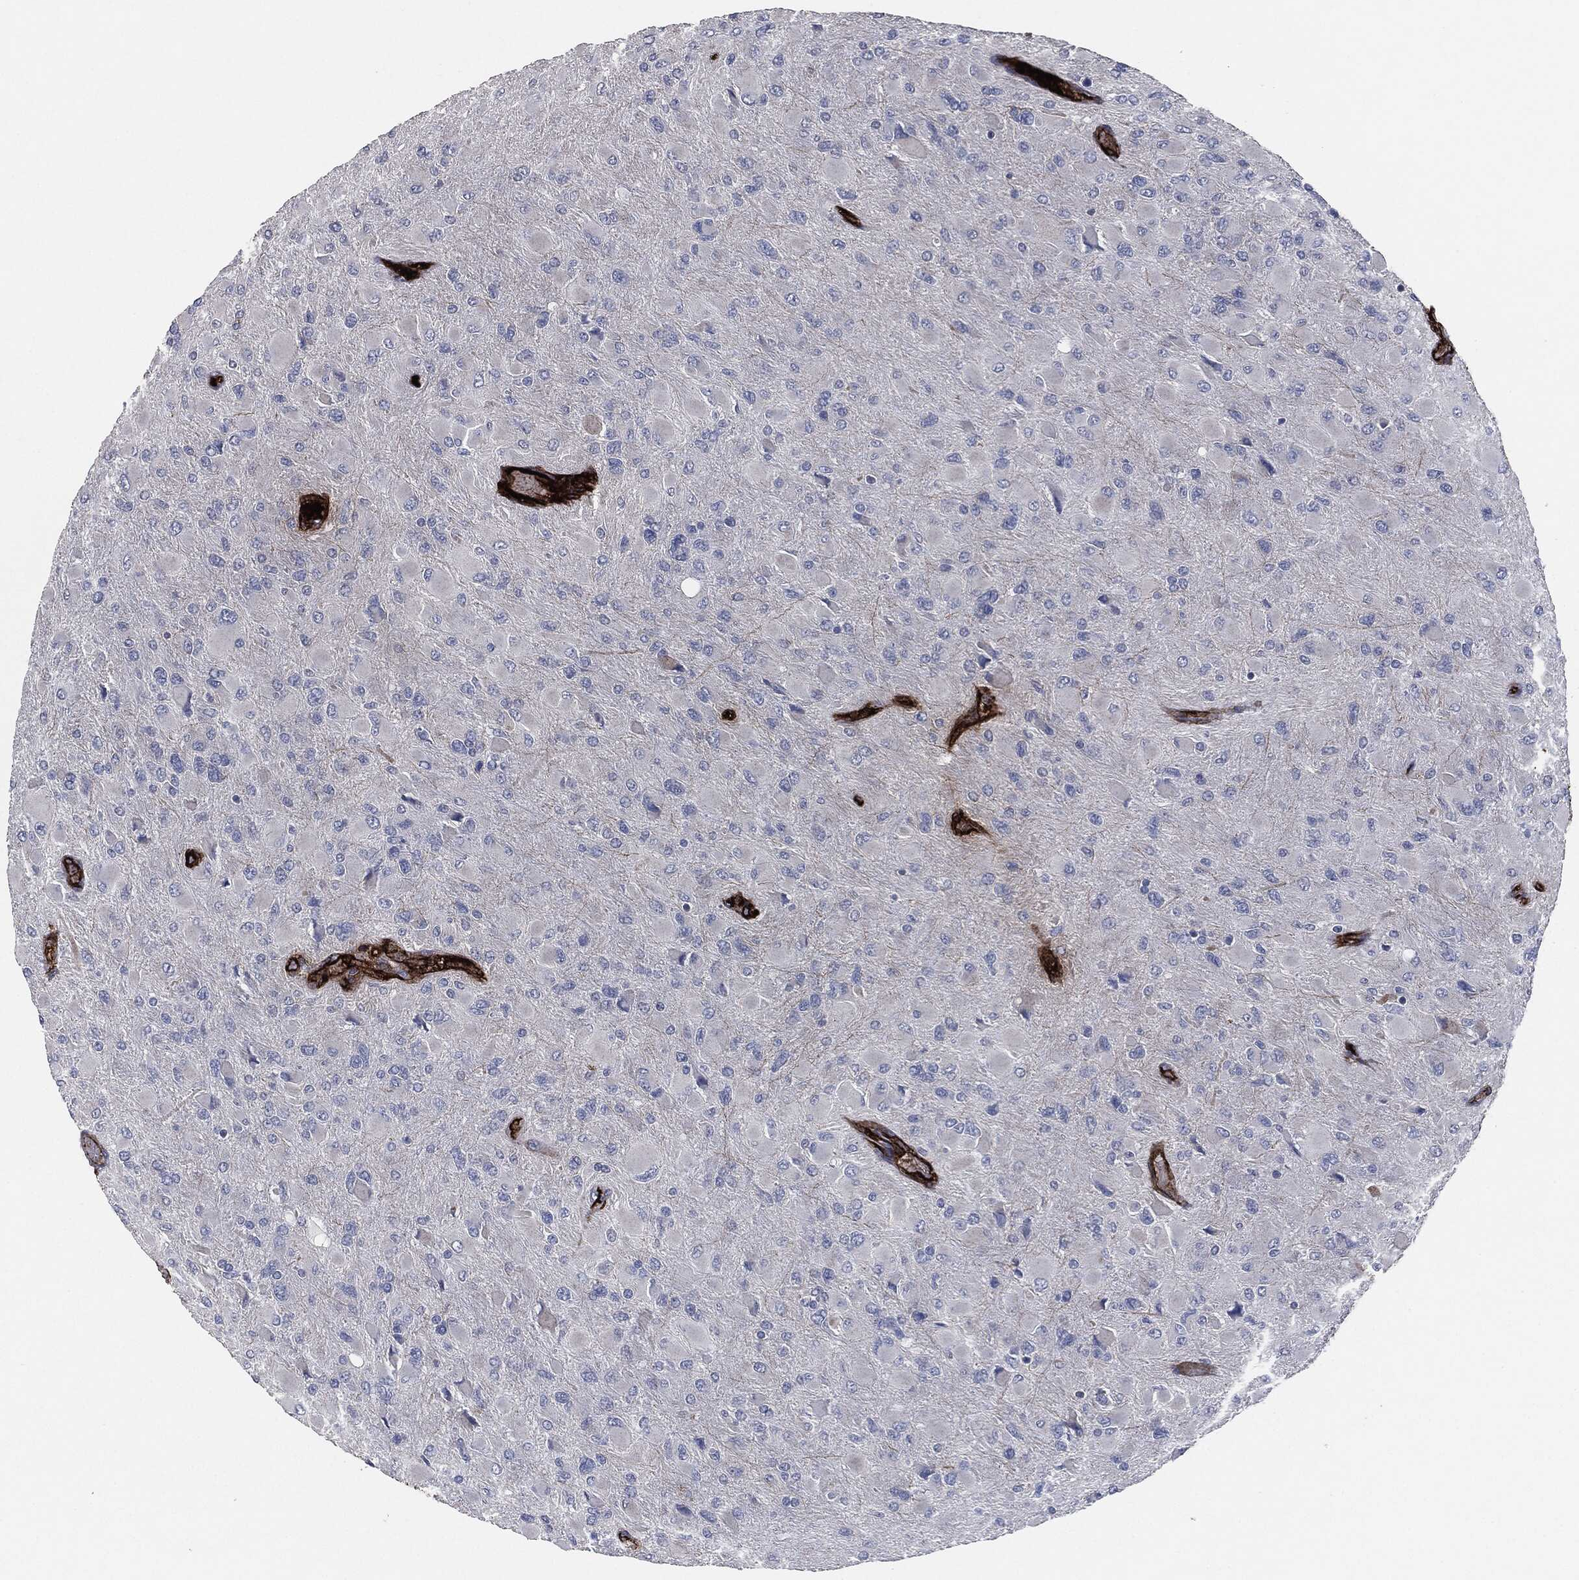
{"staining": {"intensity": "negative", "quantity": "none", "location": "none"}, "tissue": "glioma", "cell_type": "Tumor cells", "image_type": "cancer", "snomed": [{"axis": "morphology", "description": "Glioma, malignant, High grade"}, {"axis": "topography", "description": "Cerebral cortex"}], "caption": "This is an immunohistochemistry photomicrograph of human glioma. There is no positivity in tumor cells.", "gene": "APOB", "patient": {"sex": "female", "age": 36}}